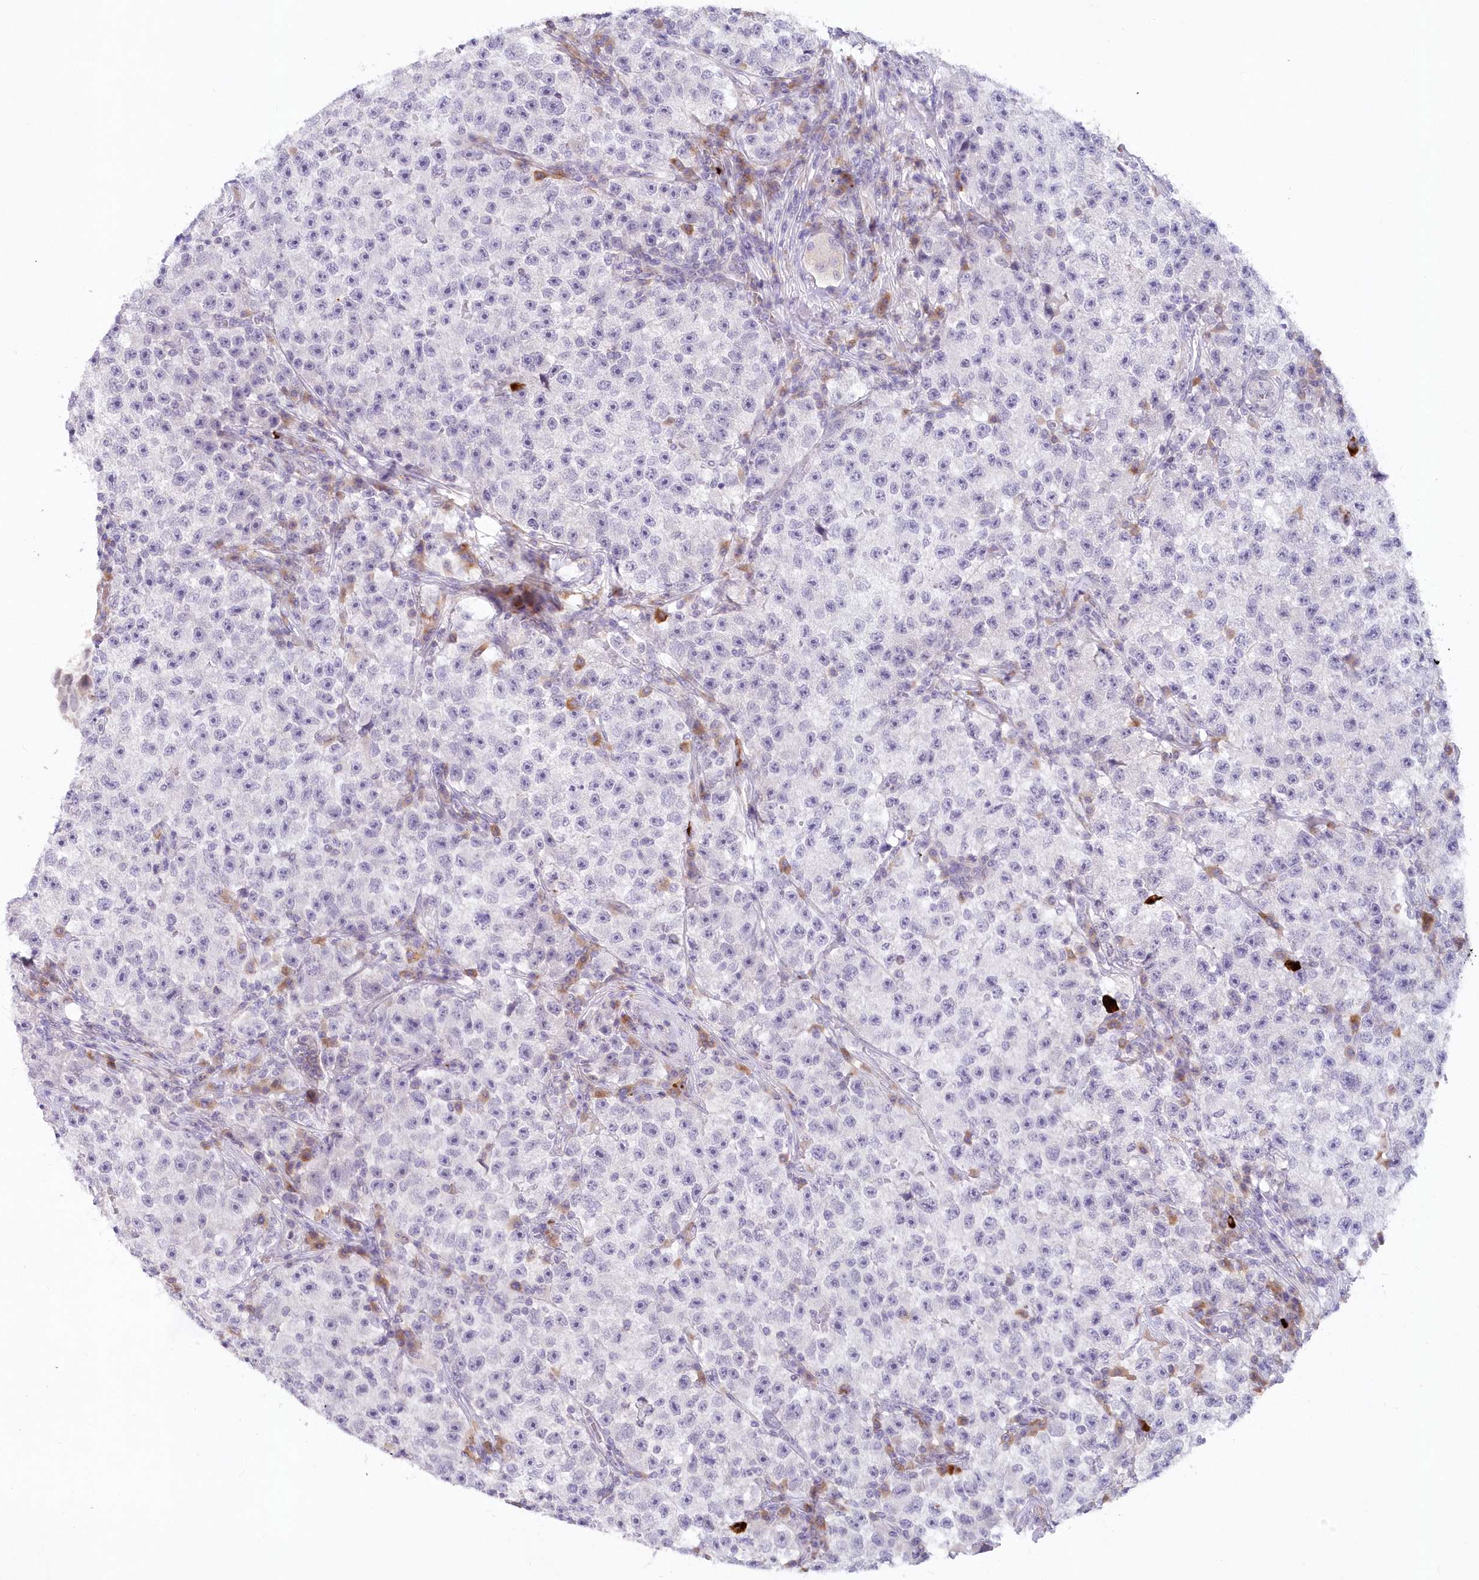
{"staining": {"intensity": "negative", "quantity": "none", "location": "none"}, "tissue": "testis cancer", "cell_type": "Tumor cells", "image_type": "cancer", "snomed": [{"axis": "morphology", "description": "Seminoma, NOS"}, {"axis": "topography", "description": "Testis"}], "caption": "An IHC photomicrograph of seminoma (testis) is shown. There is no staining in tumor cells of seminoma (testis).", "gene": "SNED1", "patient": {"sex": "male", "age": 22}}